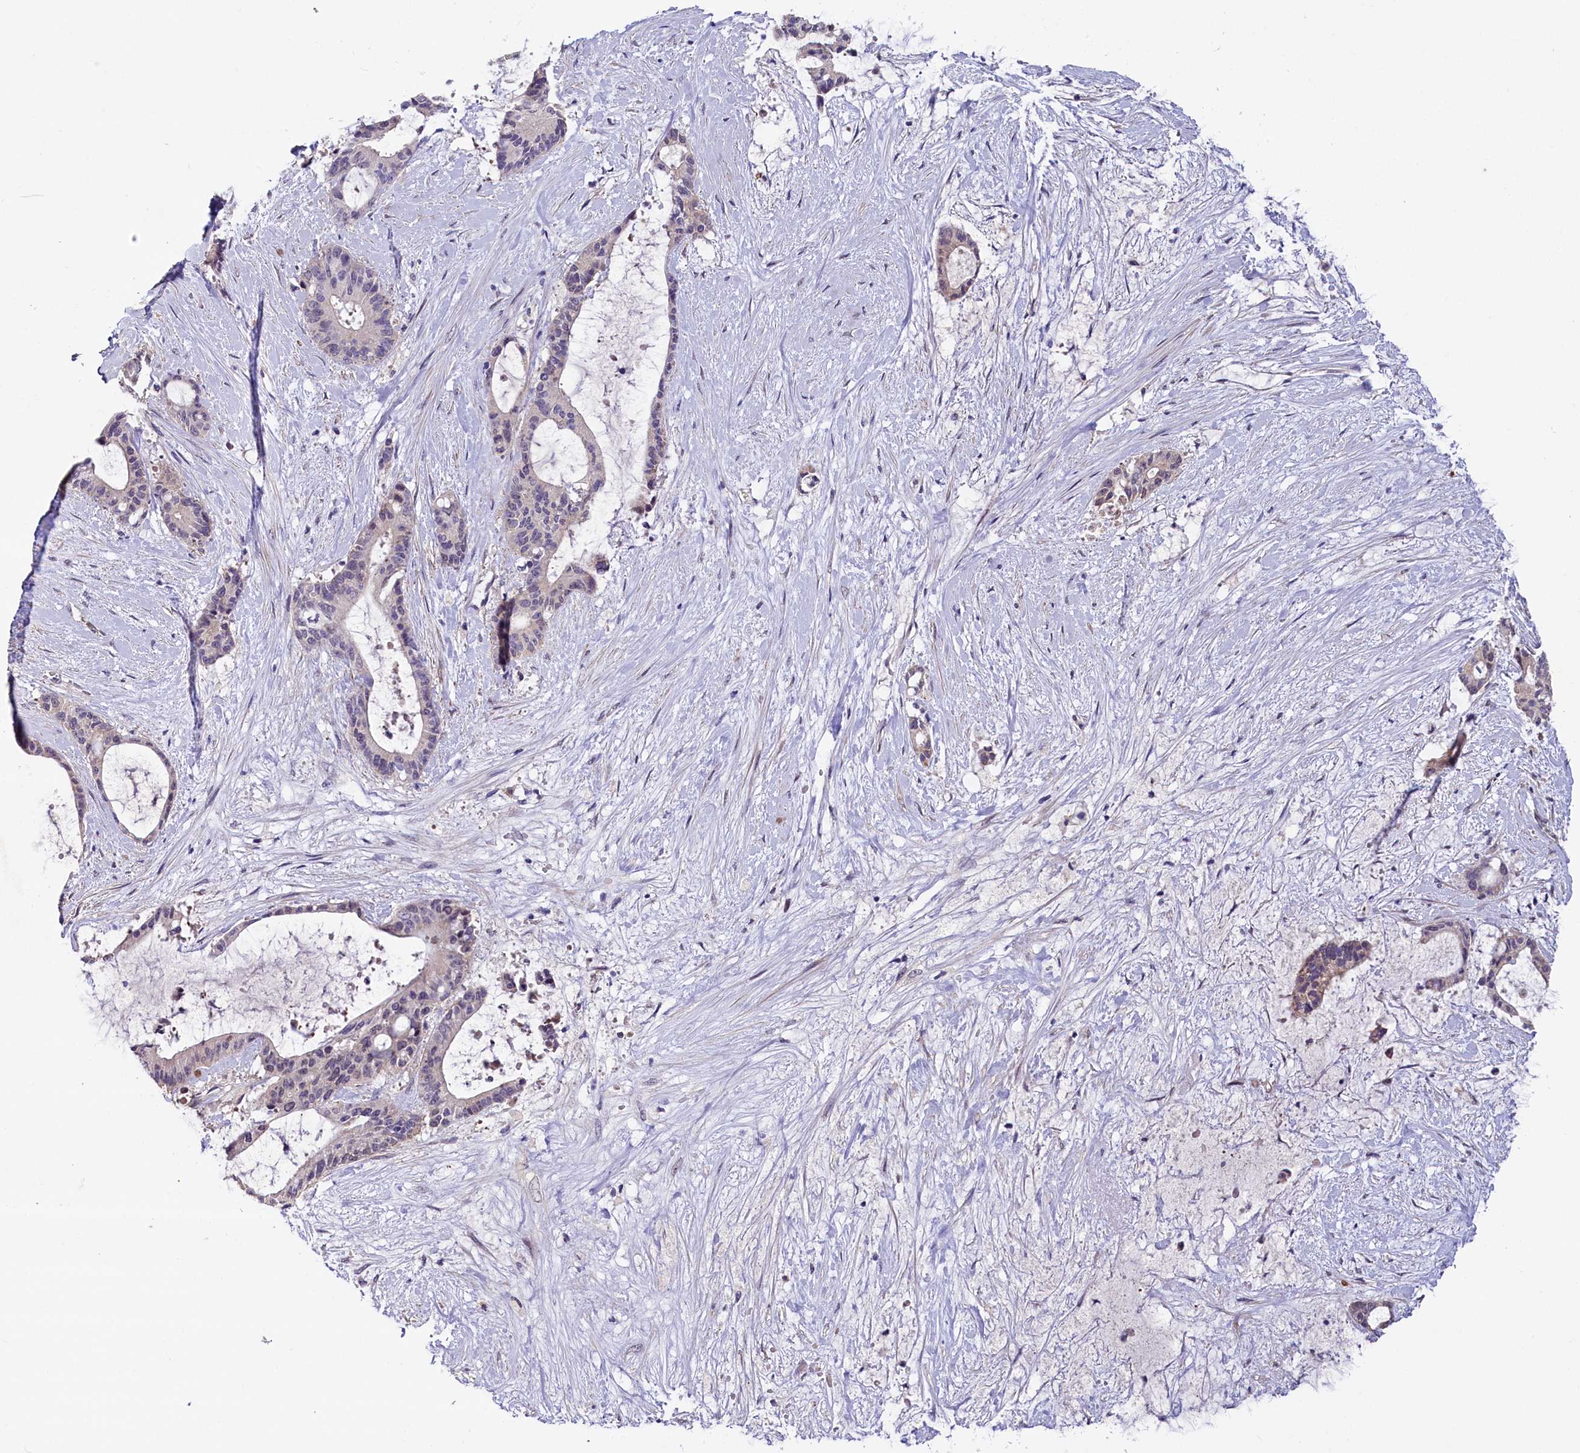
{"staining": {"intensity": "negative", "quantity": "none", "location": "none"}, "tissue": "liver cancer", "cell_type": "Tumor cells", "image_type": "cancer", "snomed": [{"axis": "morphology", "description": "Normal tissue, NOS"}, {"axis": "morphology", "description": "Cholangiocarcinoma"}, {"axis": "topography", "description": "Liver"}, {"axis": "topography", "description": "Peripheral nerve tissue"}], "caption": "Liver cancer was stained to show a protein in brown. There is no significant positivity in tumor cells.", "gene": "SLC39A6", "patient": {"sex": "female", "age": 73}}